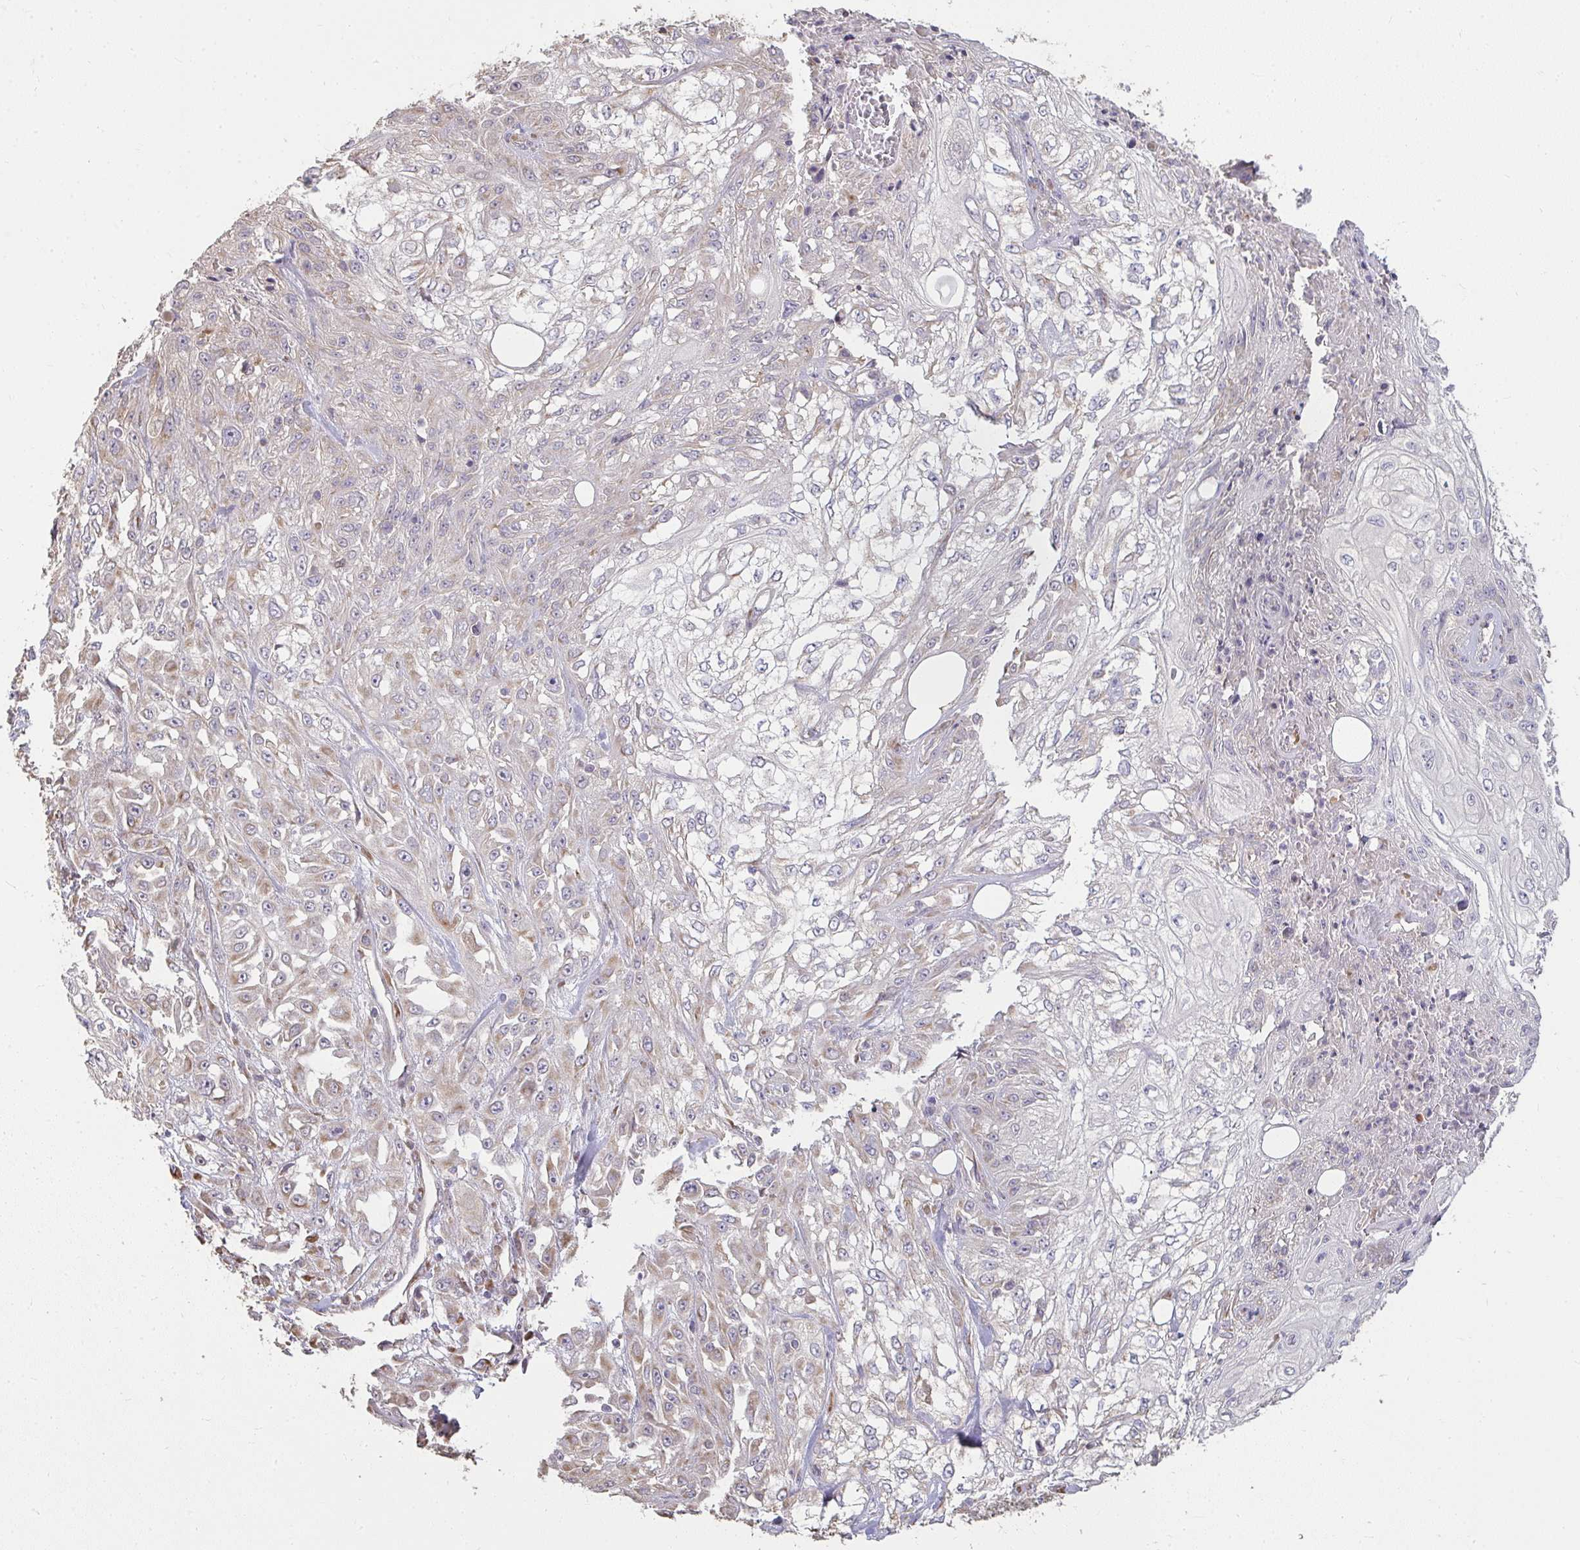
{"staining": {"intensity": "moderate", "quantity": "<25%", "location": "cytoplasmic/membranous"}, "tissue": "skin cancer", "cell_type": "Tumor cells", "image_type": "cancer", "snomed": [{"axis": "morphology", "description": "Squamous cell carcinoma, NOS"}, {"axis": "morphology", "description": "Squamous cell carcinoma, metastatic, NOS"}, {"axis": "topography", "description": "Skin"}, {"axis": "topography", "description": "Lymph node"}], "caption": "Human skin cancer stained with a brown dye shows moderate cytoplasmic/membranous positive expression in about <25% of tumor cells.", "gene": "BRINP3", "patient": {"sex": "male", "age": 75}}